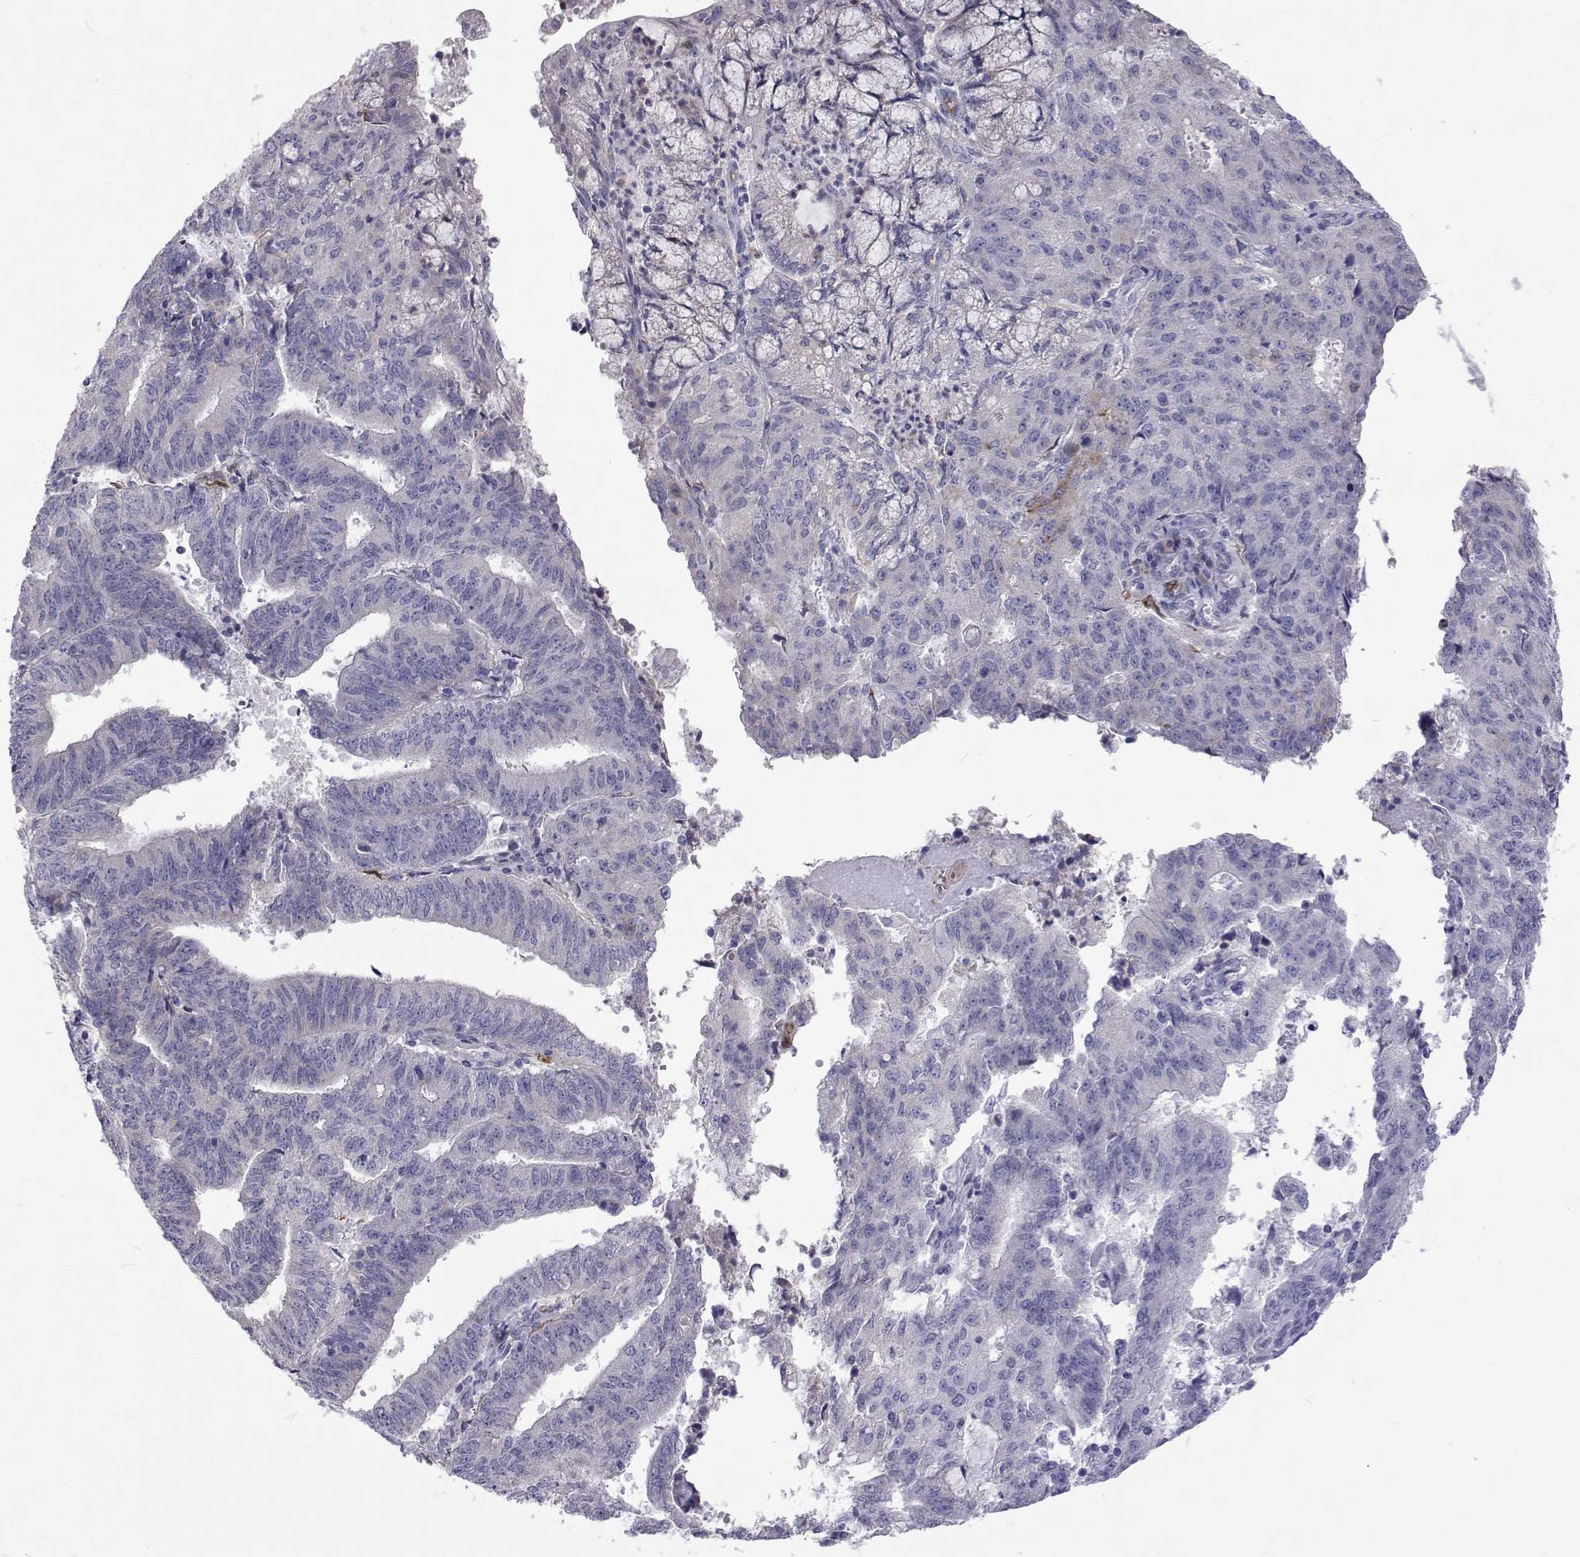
{"staining": {"intensity": "negative", "quantity": "none", "location": "none"}, "tissue": "endometrial cancer", "cell_type": "Tumor cells", "image_type": "cancer", "snomed": [{"axis": "morphology", "description": "Adenocarcinoma, NOS"}, {"axis": "topography", "description": "Endometrium"}], "caption": "This histopathology image is of endometrial cancer (adenocarcinoma) stained with immunohistochemistry (IHC) to label a protein in brown with the nuclei are counter-stained blue. There is no staining in tumor cells.", "gene": "NPR3", "patient": {"sex": "female", "age": 82}}